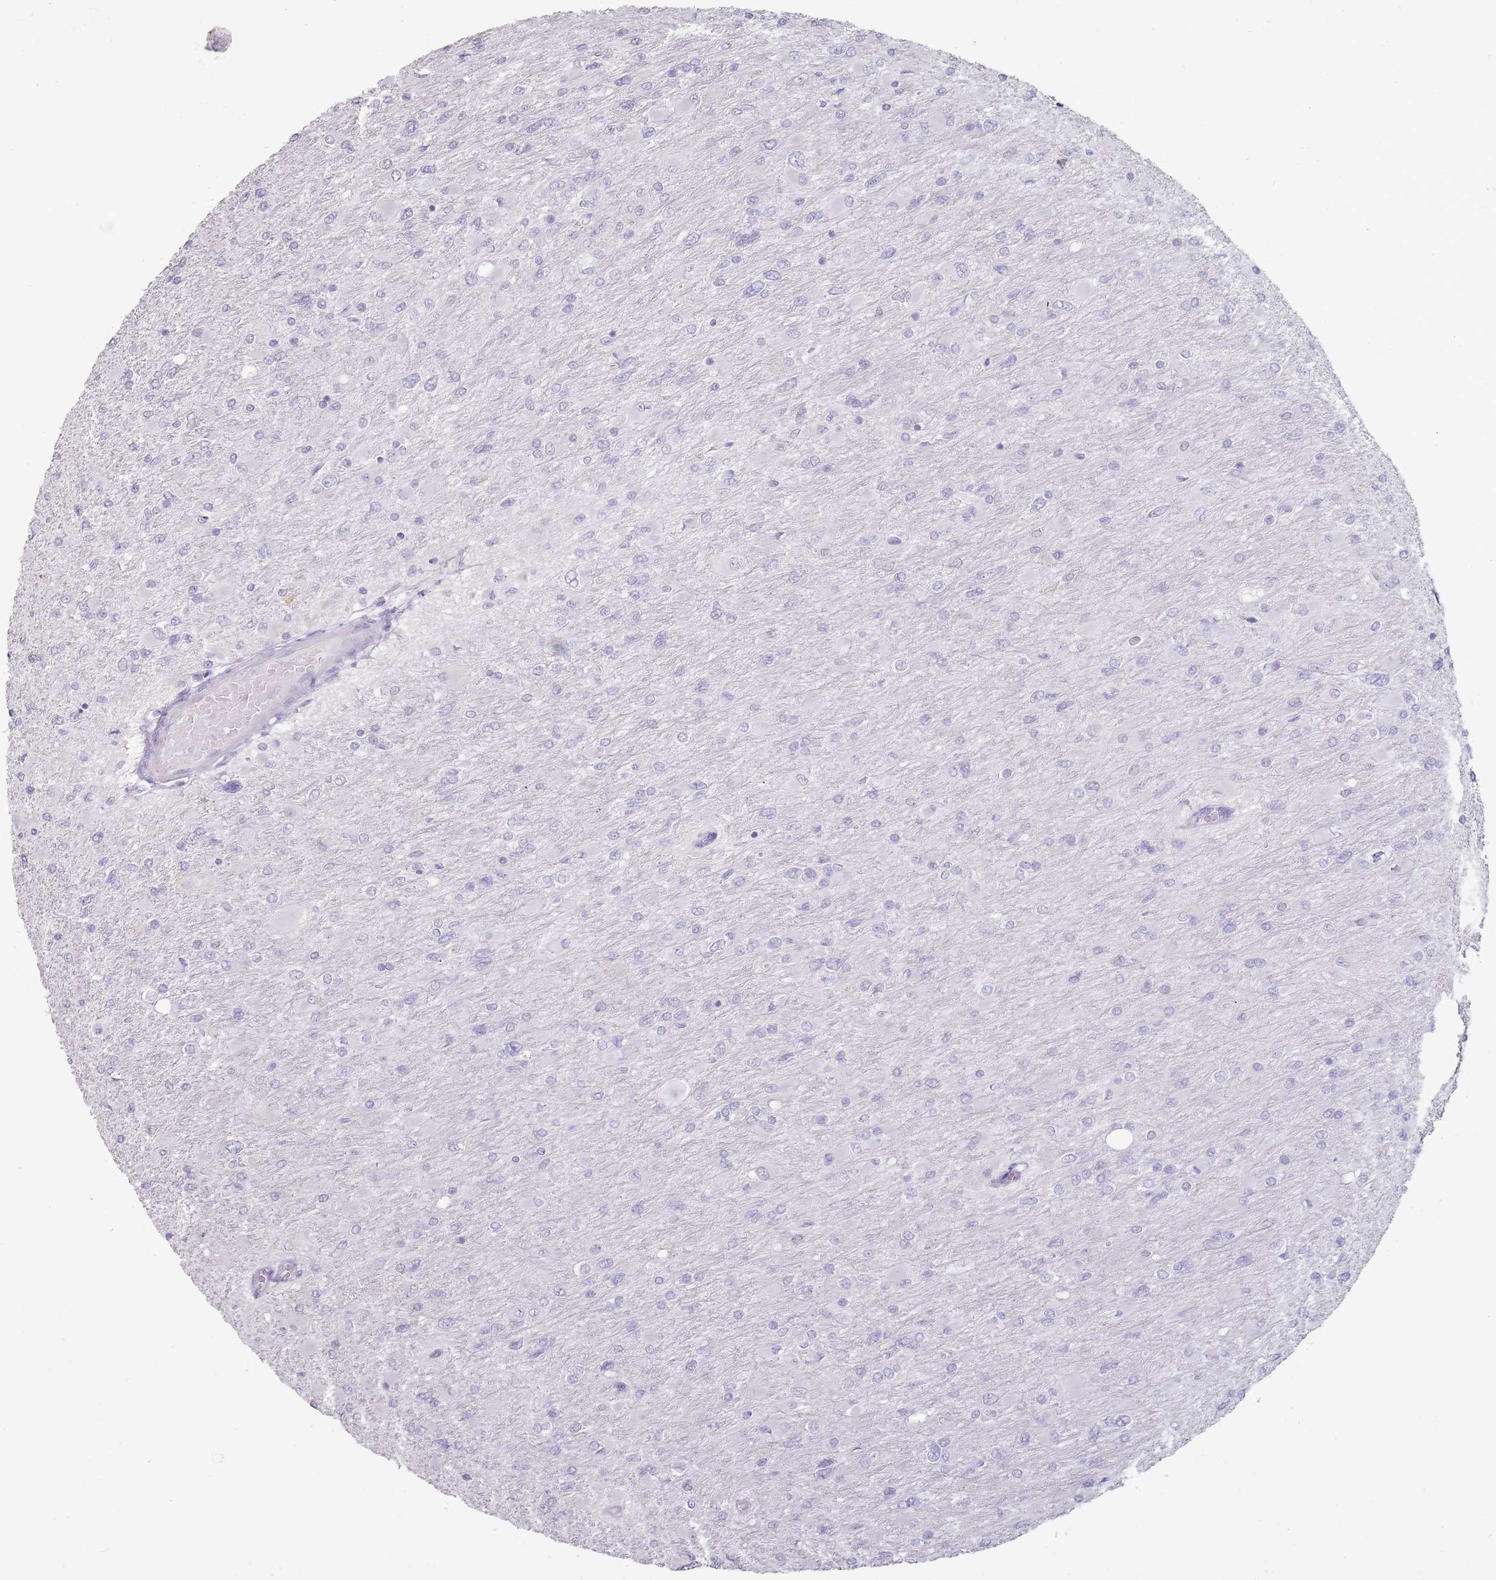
{"staining": {"intensity": "negative", "quantity": "none", "location": "none"}, "tissue": "glioma", "cell_type": "Tumor cells", "image_type": "cancer", "snomed": [{"axis": "morphology", "description": "Glioma, malignant, High grade"}, {"axis": "topography", "description": "Cerebral cortex"}], "caption": "This is a micrograph of immunohistochemistry (IHC) staining of glioma, which shows no positivity in tumor cells.", "gene": "STYK1", "patient": {"sex": "female", "age": 36}}